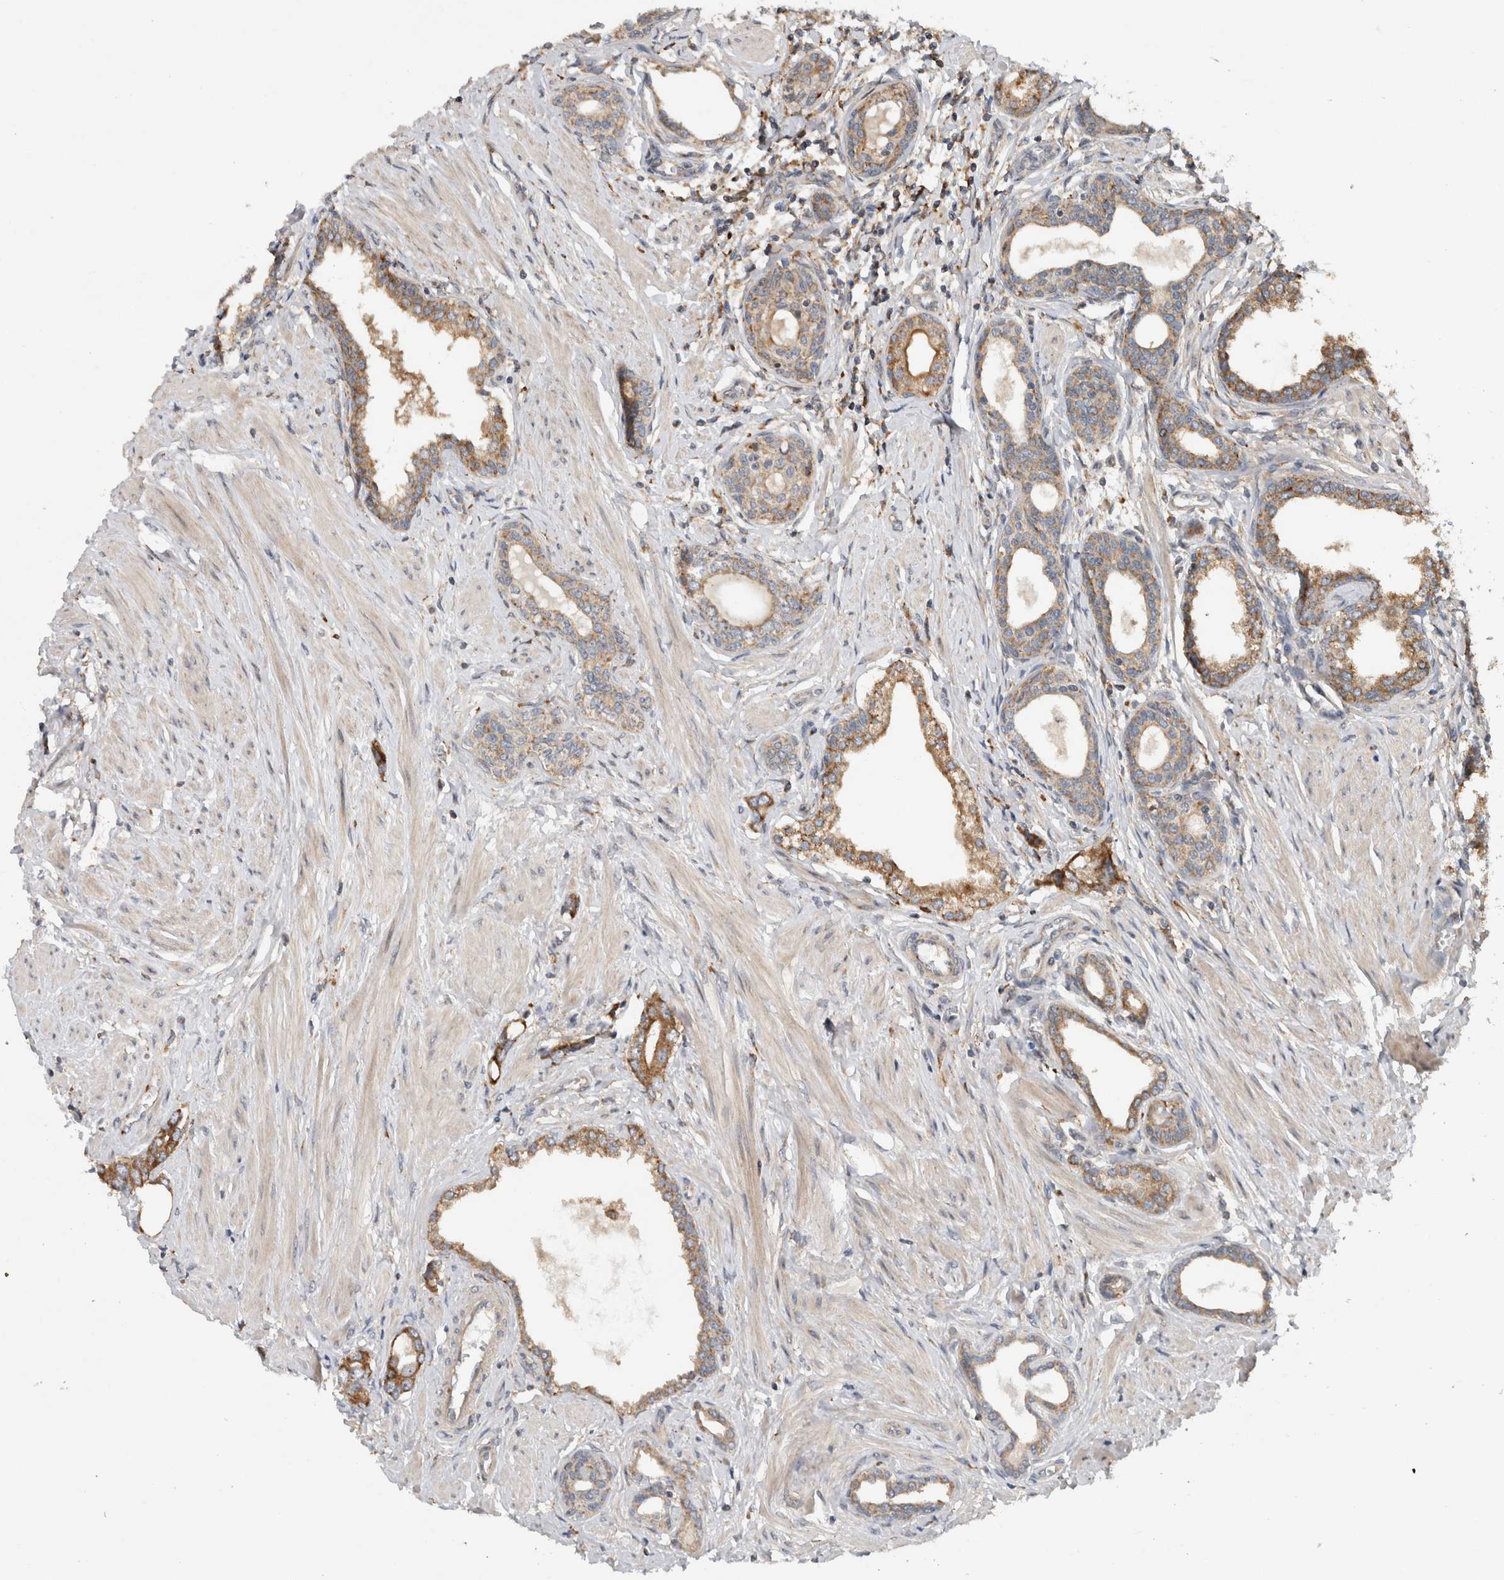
{"staining": {"intensity": "moderate", "quantity": "25%-75%", "location": "cytoplasmic/membranous"}, "tissue": "prostate cancer", "cell_type": "Tumor cells", "image_type": "cancer", "snomed": [{"axis": "morphology", "description": "Adenocarcinoma, High grade"}, {"axis": "topography", "description": "Prostate"}], "caption": "Immunohistochemistry of human prostate cancer demonstrates medium levels of moderate cytoplasmic/membranous staining in about 25%-75% of tumor cells. (IHC, brightfield microscopy, high magnification).", "gene": "ADGRL3", "patient": {"sex": "male", "age": 52}}